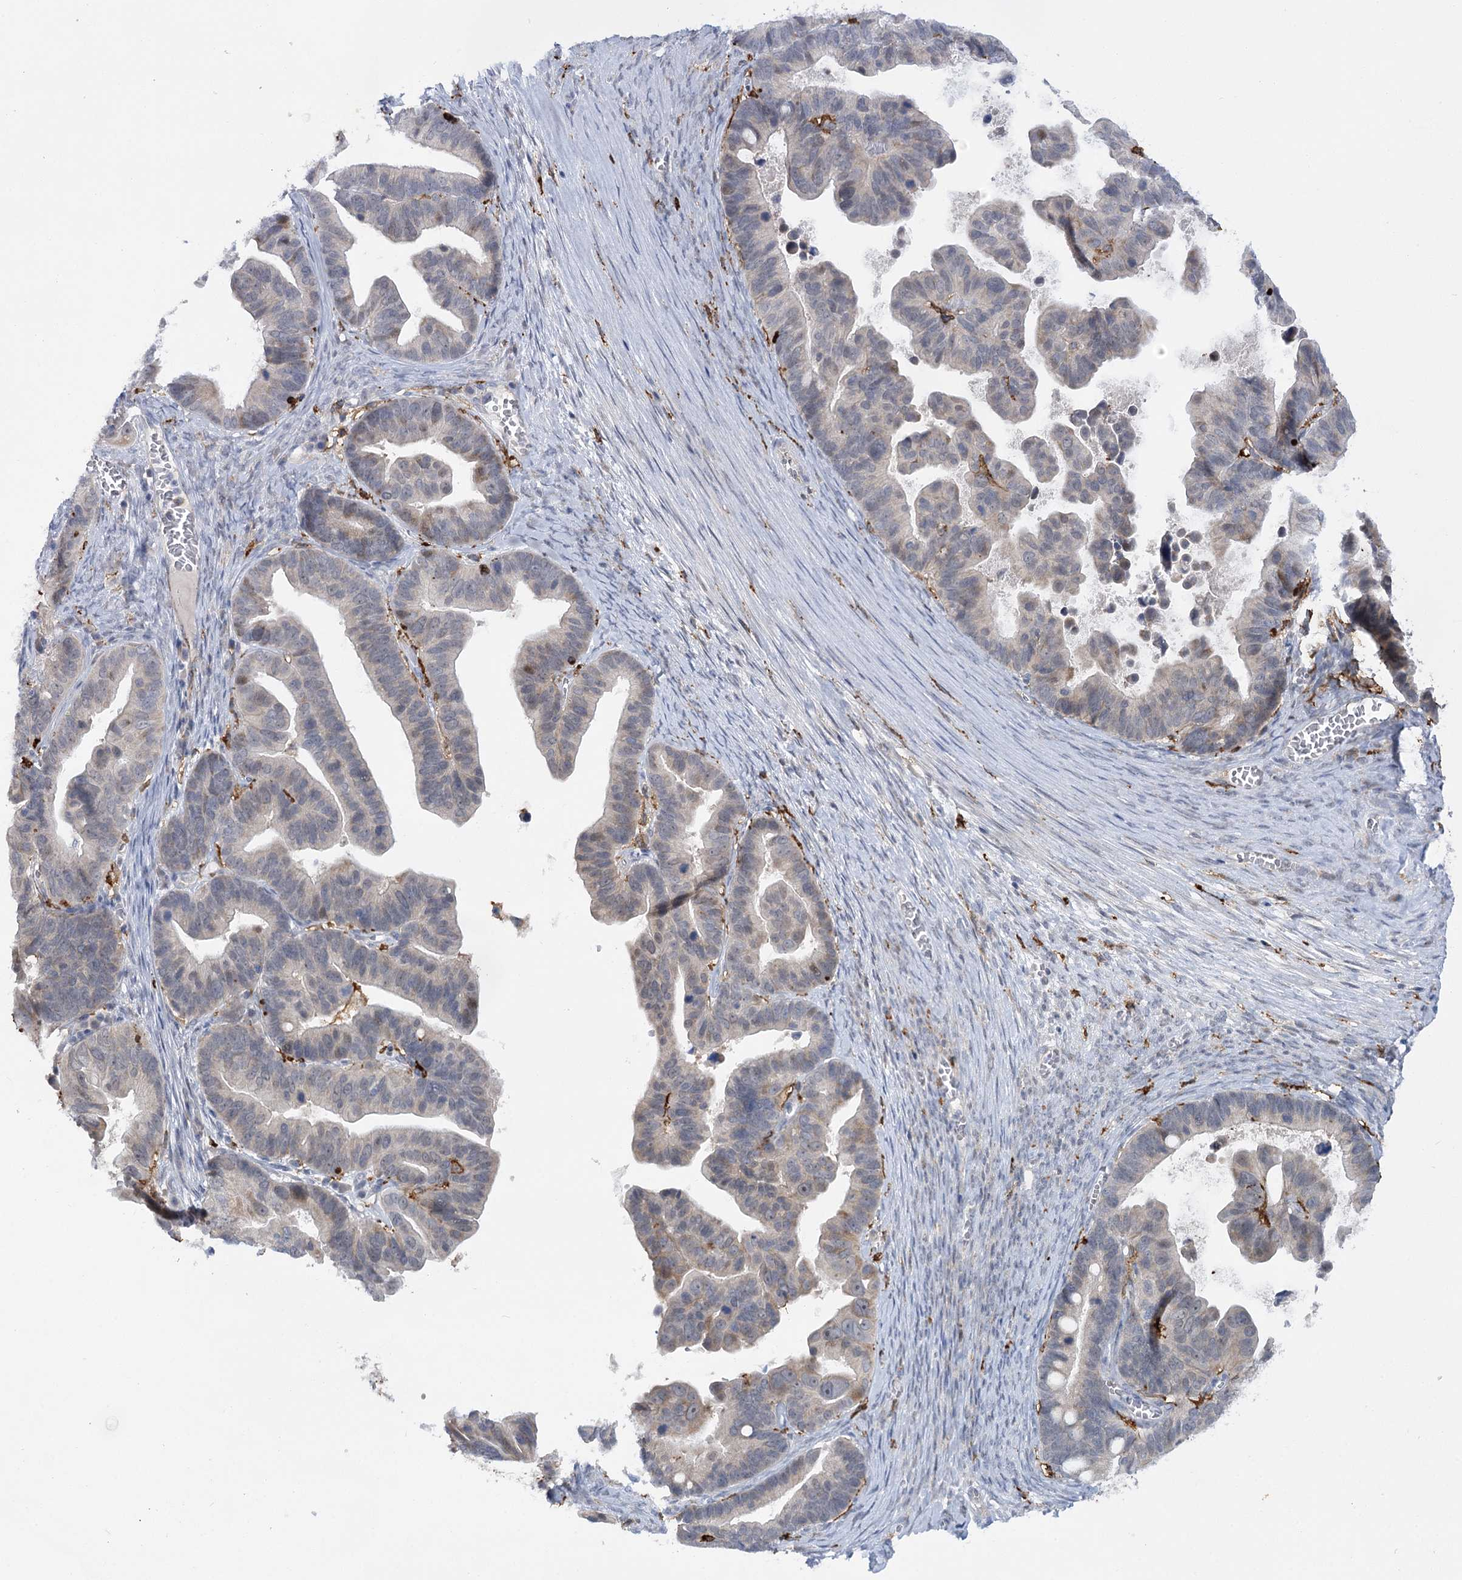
{"staining": {"intensity": "weak", "quantity": "<25%", "location": "cytoplasmic/membranous,nuclear"}, "tissue": "ovarian cancer", "cell_type": "Tumor cells", "image_type": "cancer", "snomed": [{"axis": "morphology", "description": "Cystadenocarcinoma, serous, NOS"}, {"axis": "topography", "description": "Ovary"}], "caption": "IHC photomicrograph of neoplastic tissue: human serous cystadenocarcinoma (ovarian) stained with DAB (3,3'-diaminobenzidine) exhibits no significant protein expression in tumor cells.", "gene": "PIWIL4", "patient": {"sex": "female", "age": 56}}